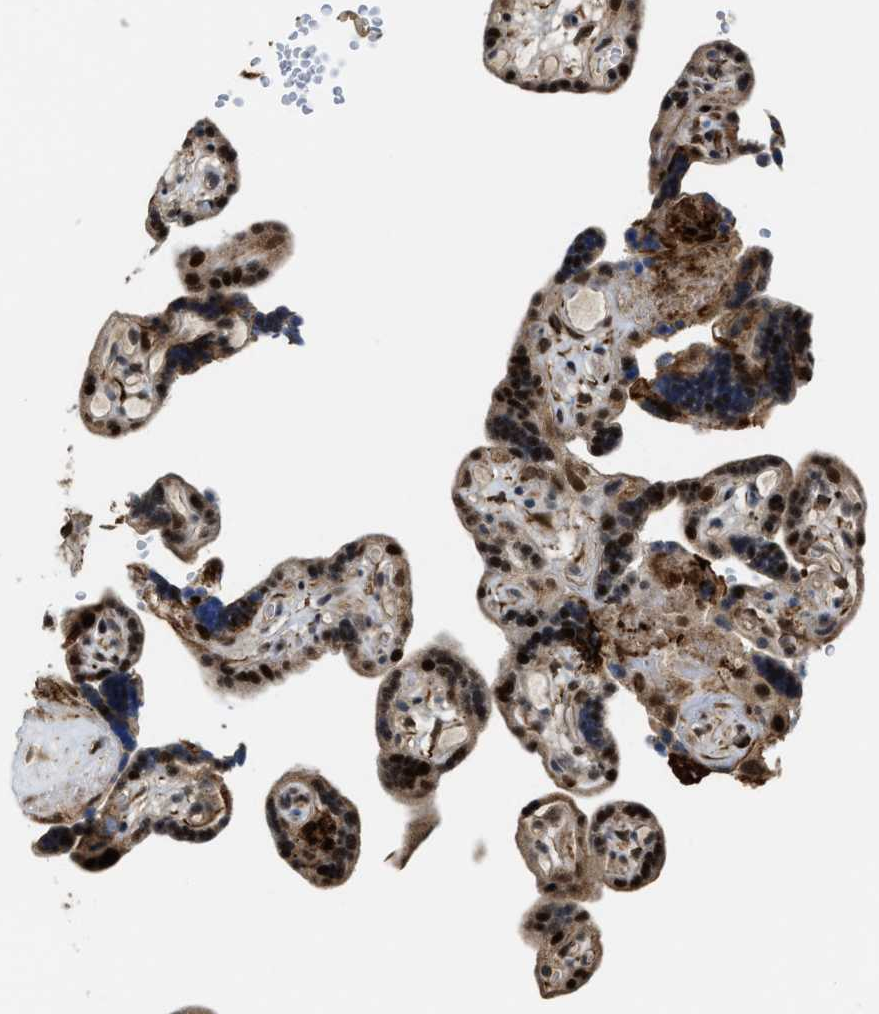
{"staining": {"intensity": "strong", "quantity": ">75%", "location": "cytoplasmic/membranous,nuclear"}, "tissue": "placenta", "cell_type": "Decidual cells", "image_type": "normal", "snomed": [{"axis": "morphology", "description": "Normal tissue, NOS"}, {"axis": "topography", "description": "Placenta"}], "caption": "A brown stain labels strong cytoplasmic/membranous,nuclear staining of a protein in decidual cells of unremarkable placenta.", "gene": "ZNF250", "patient": {"sex": "female", "age": 30}}